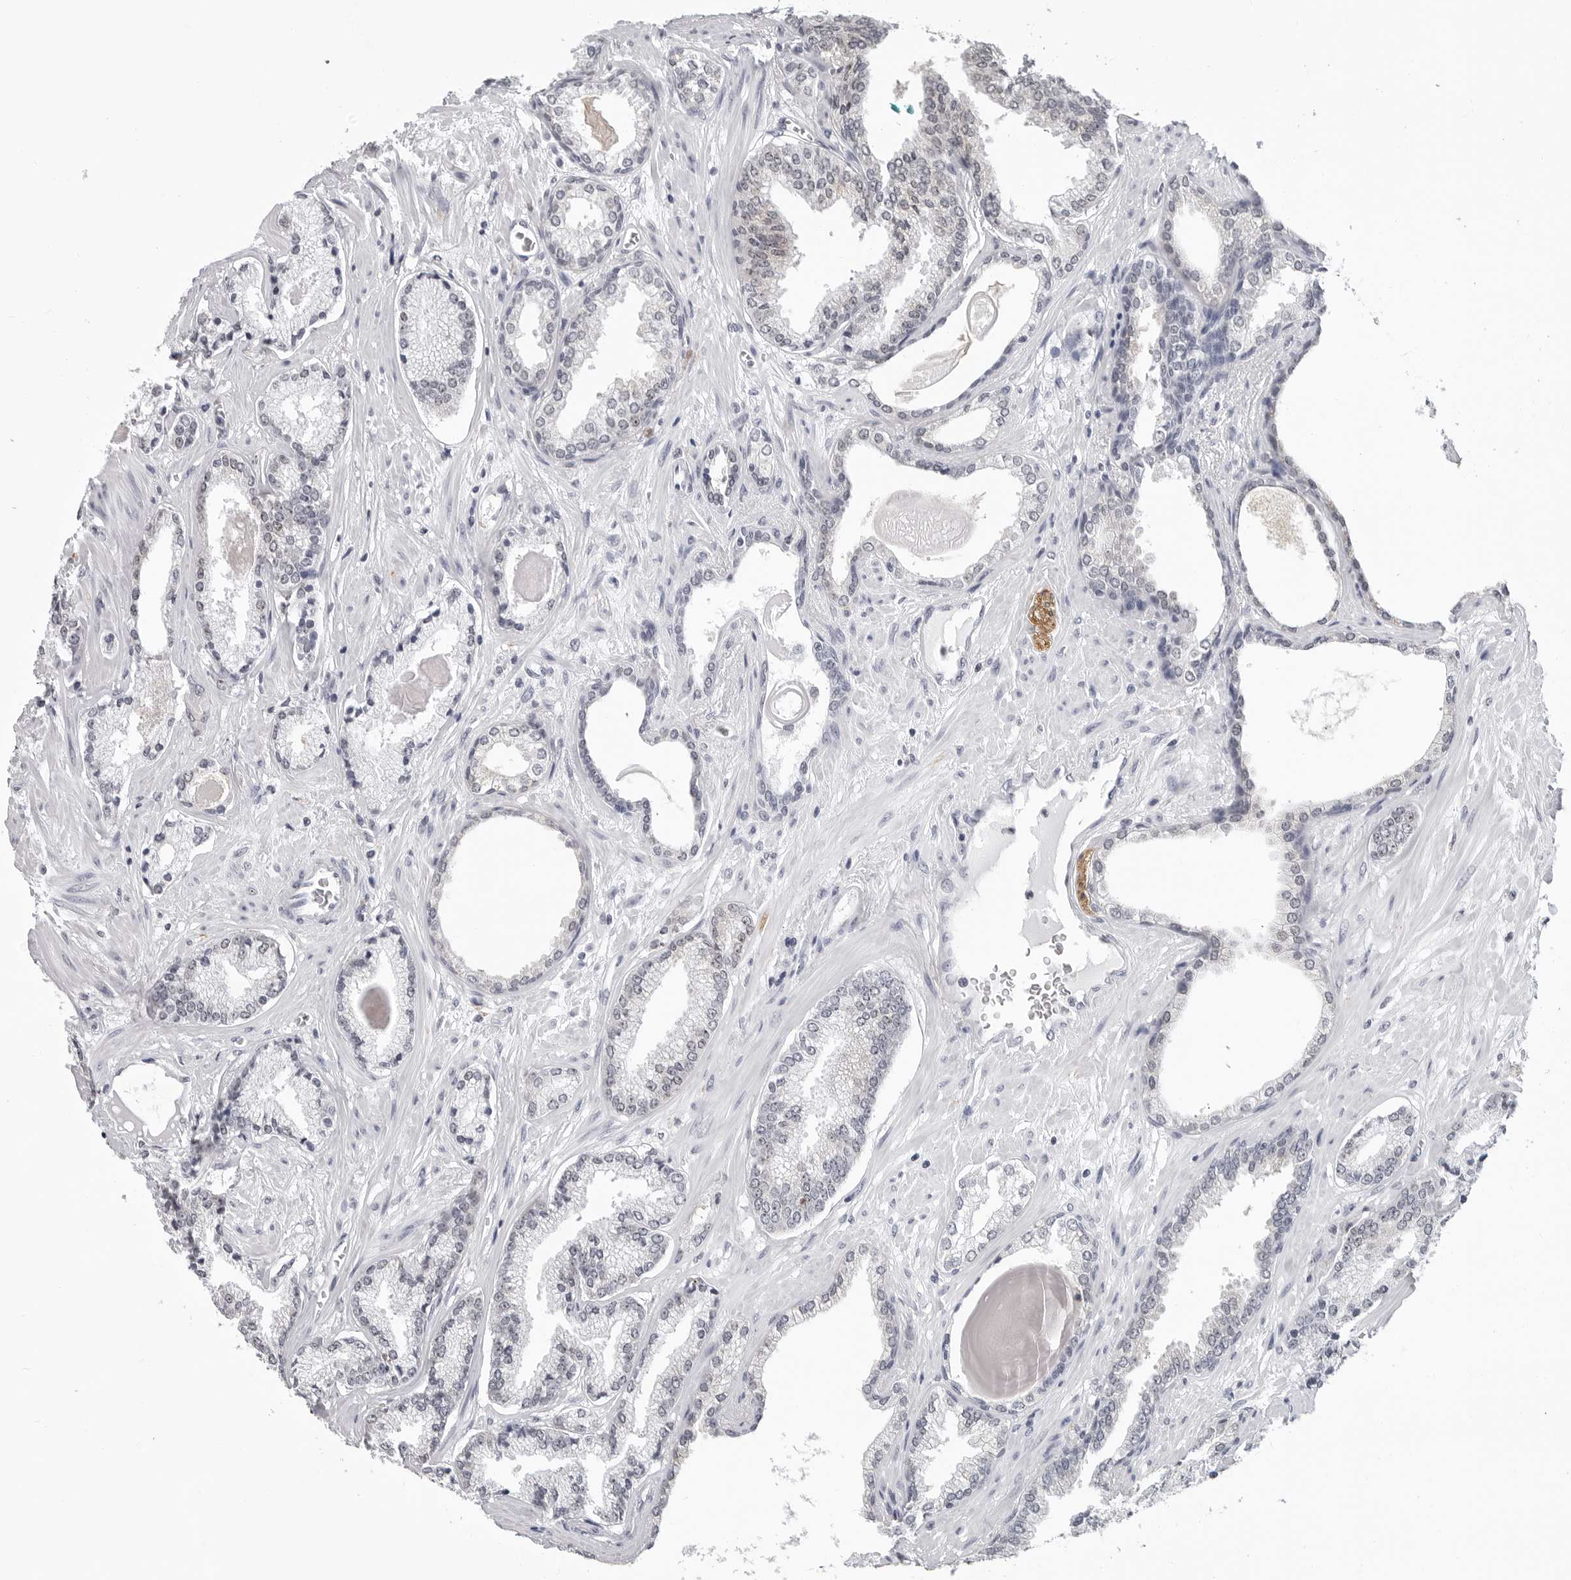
{"staining": {"intensity": "weak", "quantity": "<25%", "location": "nuclear"}, "tissue": "prostate cancer", "cell_type": "Tumor cells", "image_type": "cancer", "snomed": [{"axis": "morphology", "description": "Adenocarcinoma, Low grade"}, {"axis": "topography", "description": "Prostate"}], "caption": "Adenocarcinoma (low-grade) (prostate) was stained to show a protein in brown. There is no significant expression in tumor cells.", "gene": "GNL2", "patient": {"sex": "male", "age": 70}}